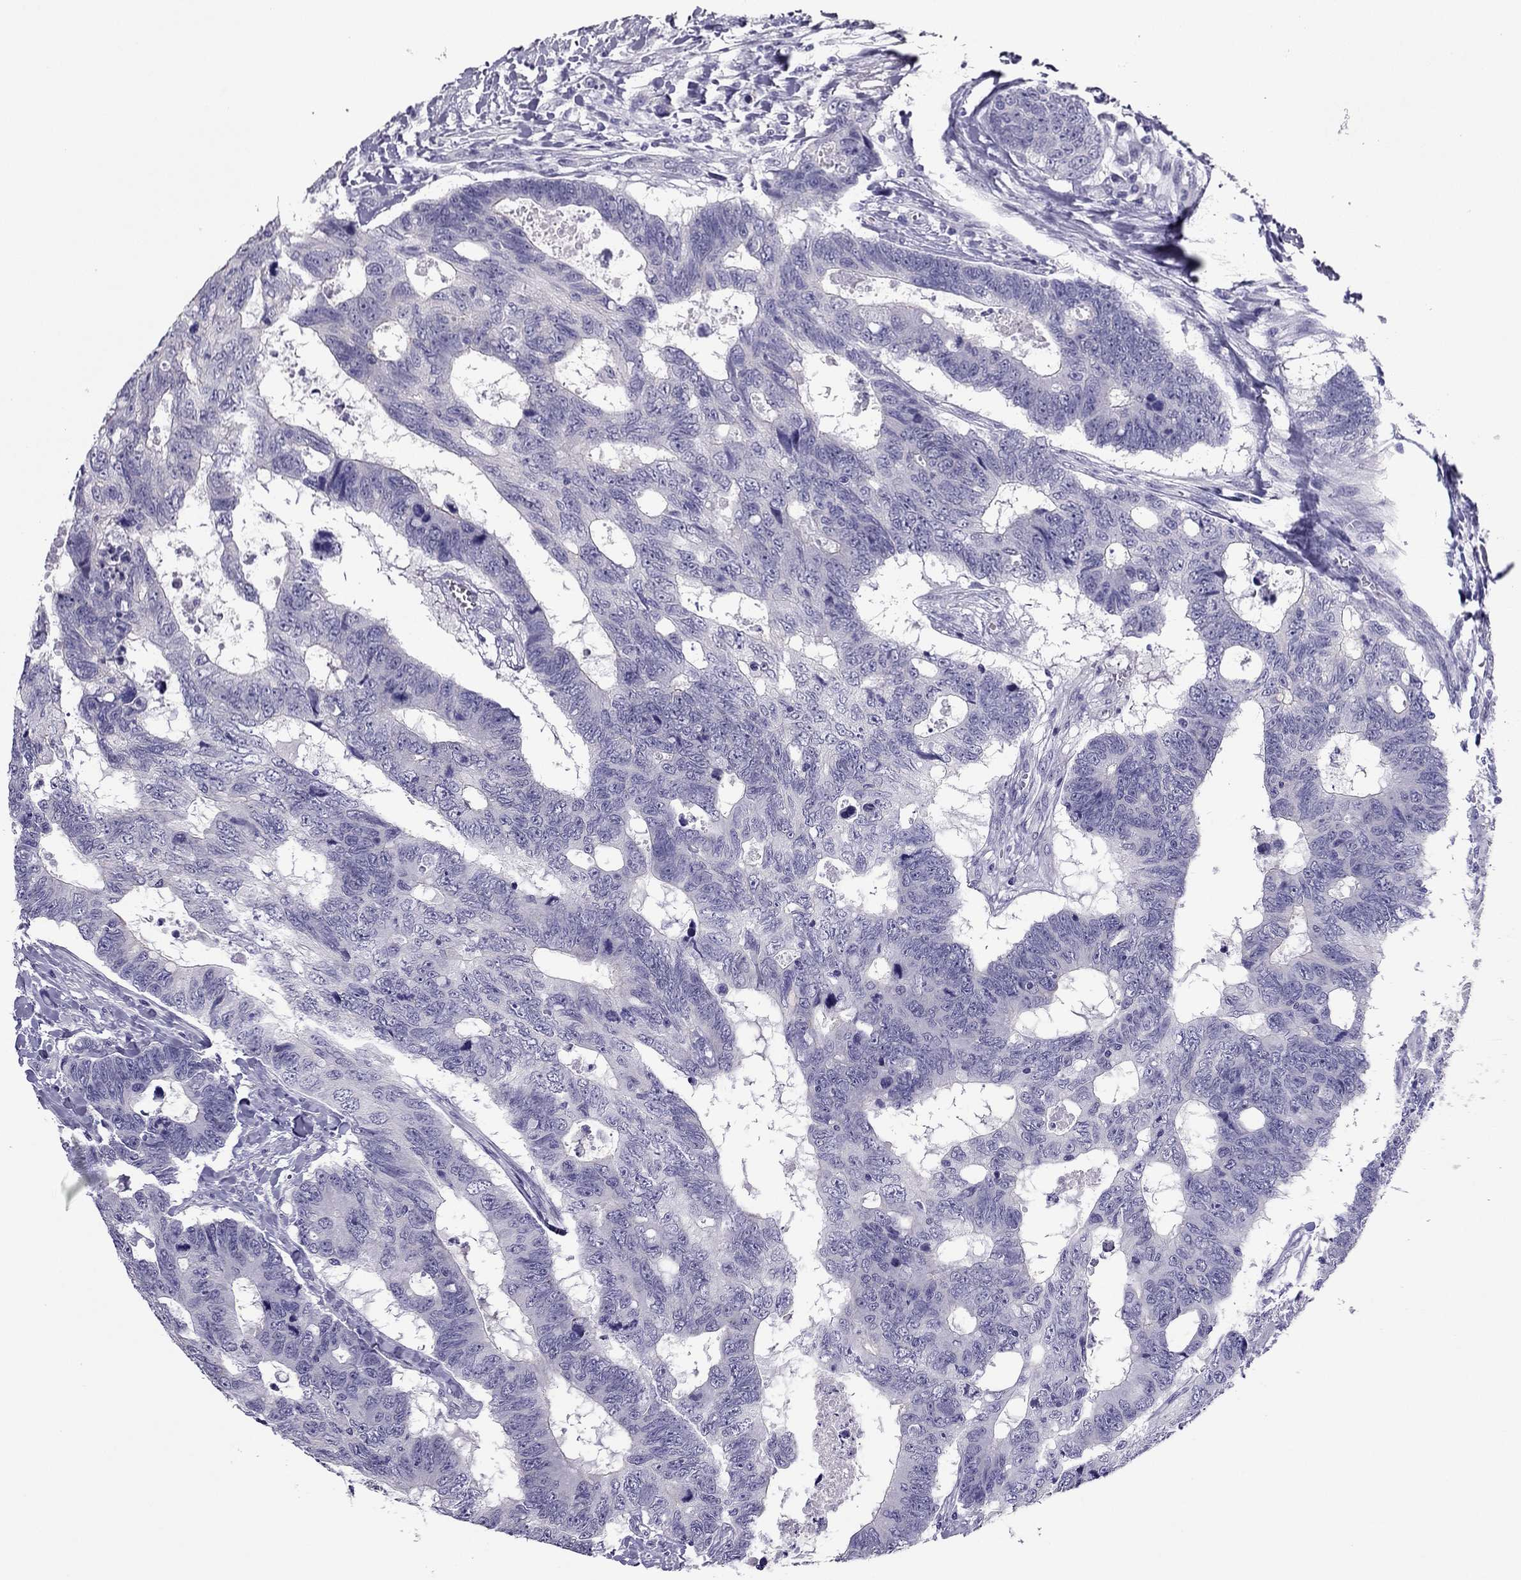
{"staining": {"intensity": "negative", "quantity": "none", "location": "none"}, "tissue": "colorectal cancer", "cell_type": "Tumor cells", "image_type": "cancer", "snomed": [{"axis": "morphology", "description": "Adenocarcinoma, NOS"}, {"axis": "topography", "description": "Colon"}], "caption": "Immunohistochemistry (IHC) of colorectal cancer (adenocarcinoma) displays no expression in tumor cells. (DAB (3,3'-diaminobenzidine) immunohistochemistry (IHC) visualized using brightfield microscopy, high magnification).", "gene": "PDE6A", "patient": {"sex": "female", "age": 77}}